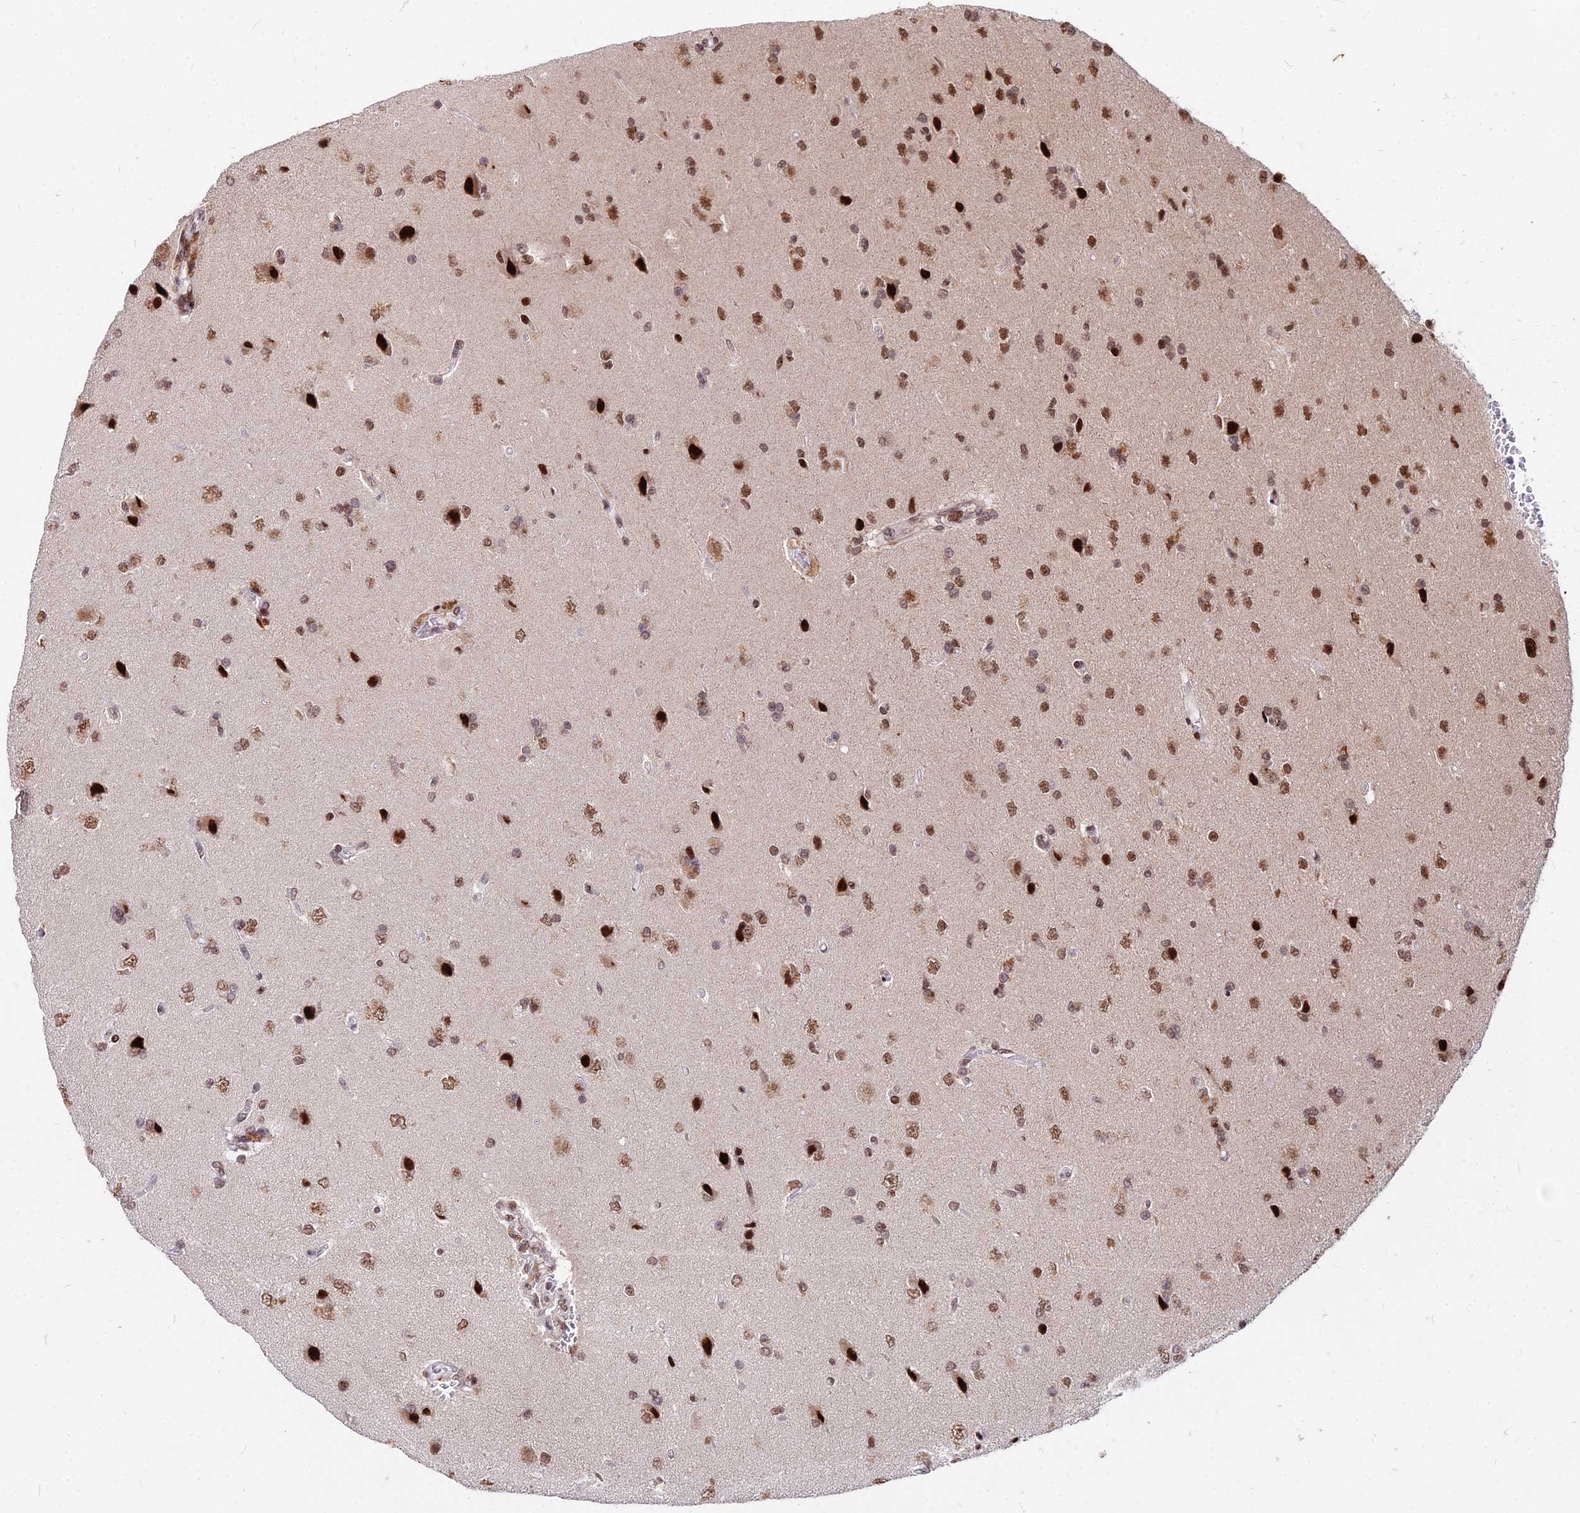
{"staining": {"intensity": "moderate", "quantity": ">75%", "location": "nuclear"}, "tissue": "glioma", "cell_type": "Tumor cells", "image_type": "cancer", "snomed": [{"axis": "morphology", "description": "Glioma, malignant, High grade"}, {"axis": "topography", "description": "Brain"}], "caption": "Immunohistochemical staining of human high-grade glioma (malignant) shows medium levels of moderate nuclear expression in about >75% of tumor cells.", "gene": "ZBED4", "patient": {"sex": "male", "age": 56}}